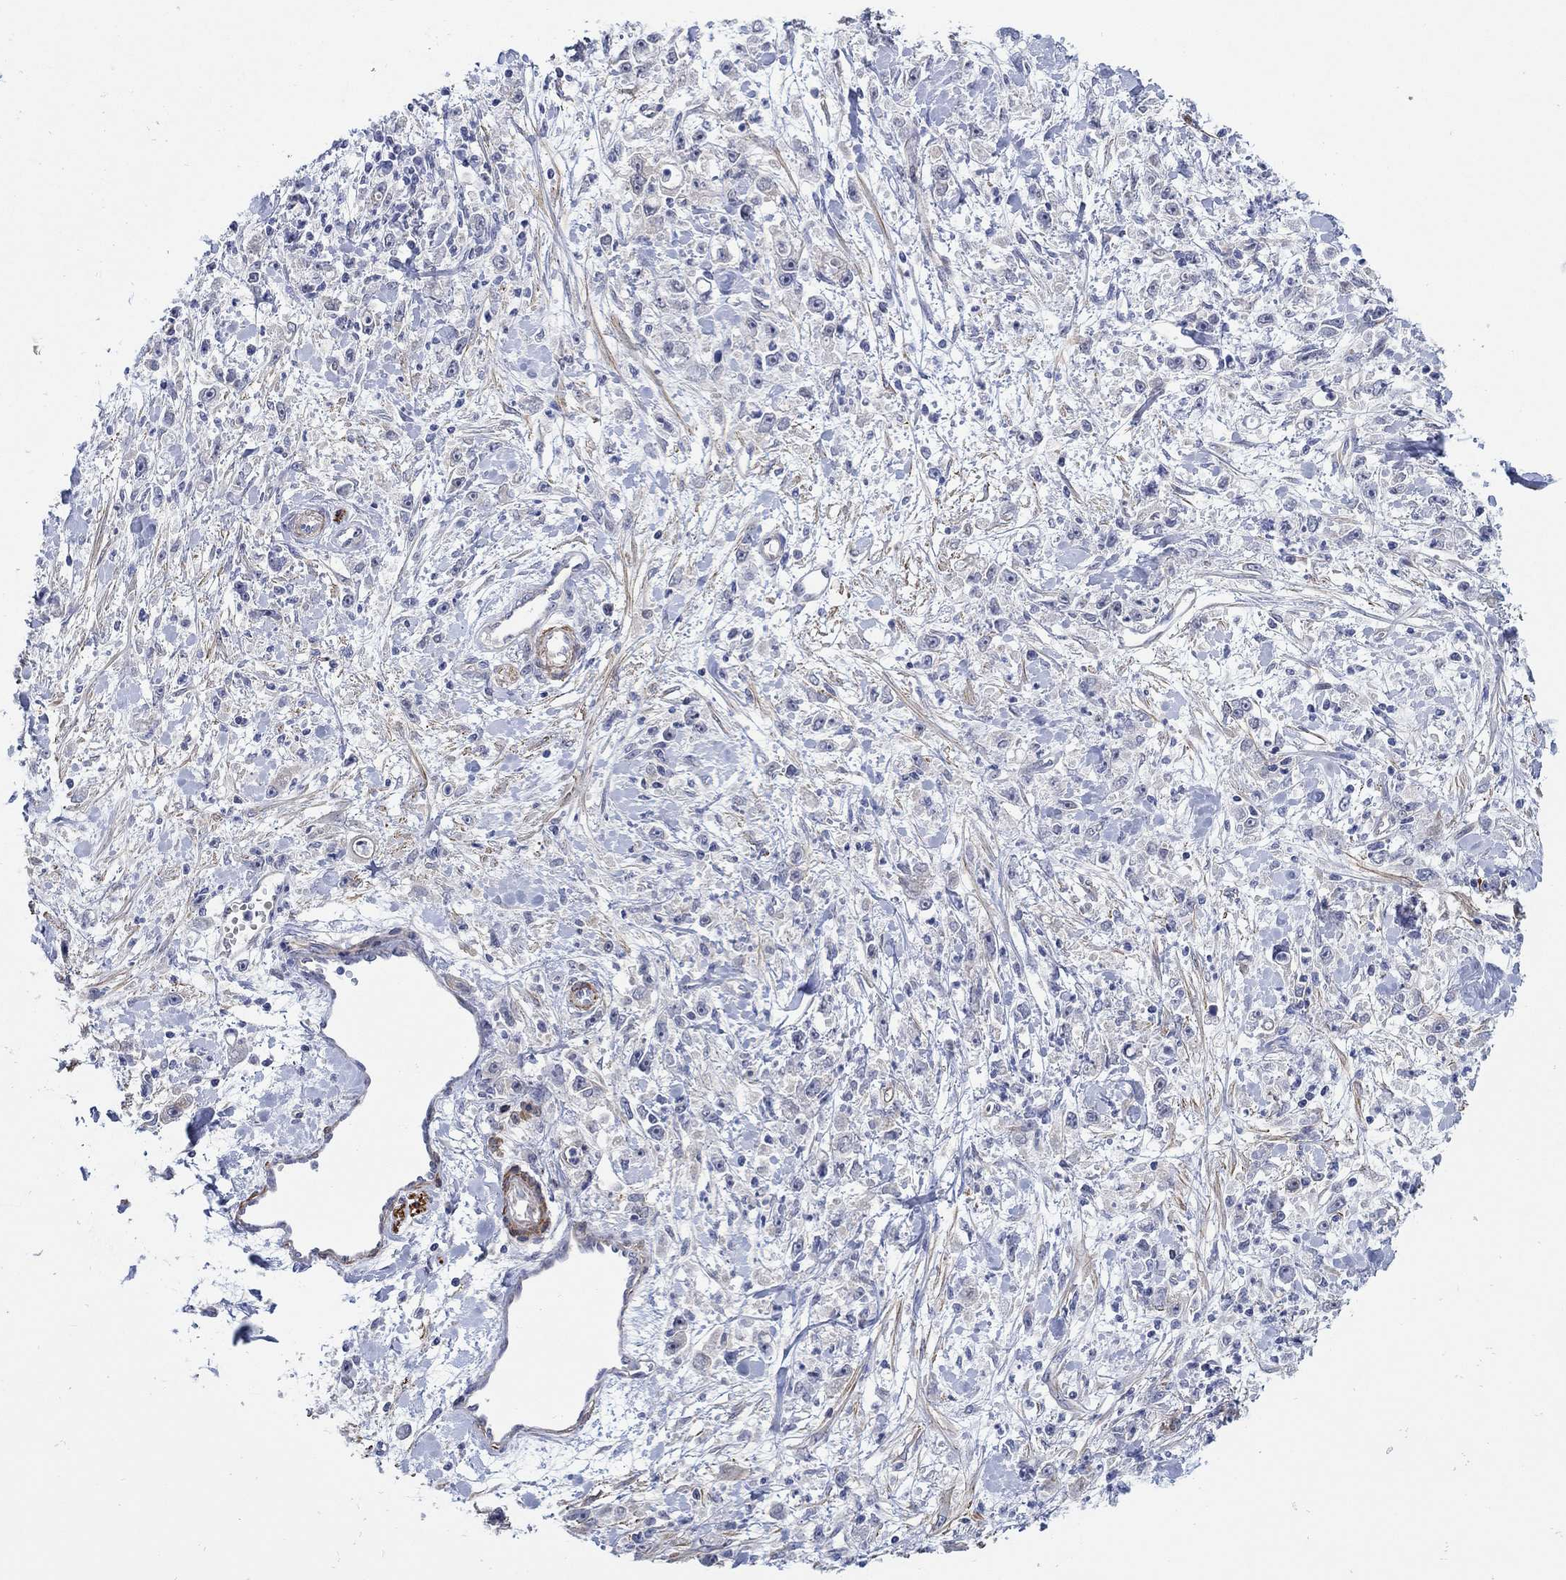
{"staining": {"intensity": "negative", "quantity": "none", "location": "none"}, "tissue": "stomach cancer", "cell_type": "Tumor cells", "image_type": "cancer", "snomed": [{"axis": "morphology", "description": "Adenocarcinoma, NOS"}, {"axis": "topography", "description": "Stomach"}], "caption": "This micrograph is of stomach cancer (adenocarcinoma) stained with immunohistochemistry to label a protein in brown with the nuclei are counter-stained blue. There is no positivity in tumor cells.", "gene": "SCN7A", "patient": {"sex": "female", "age": 59}}